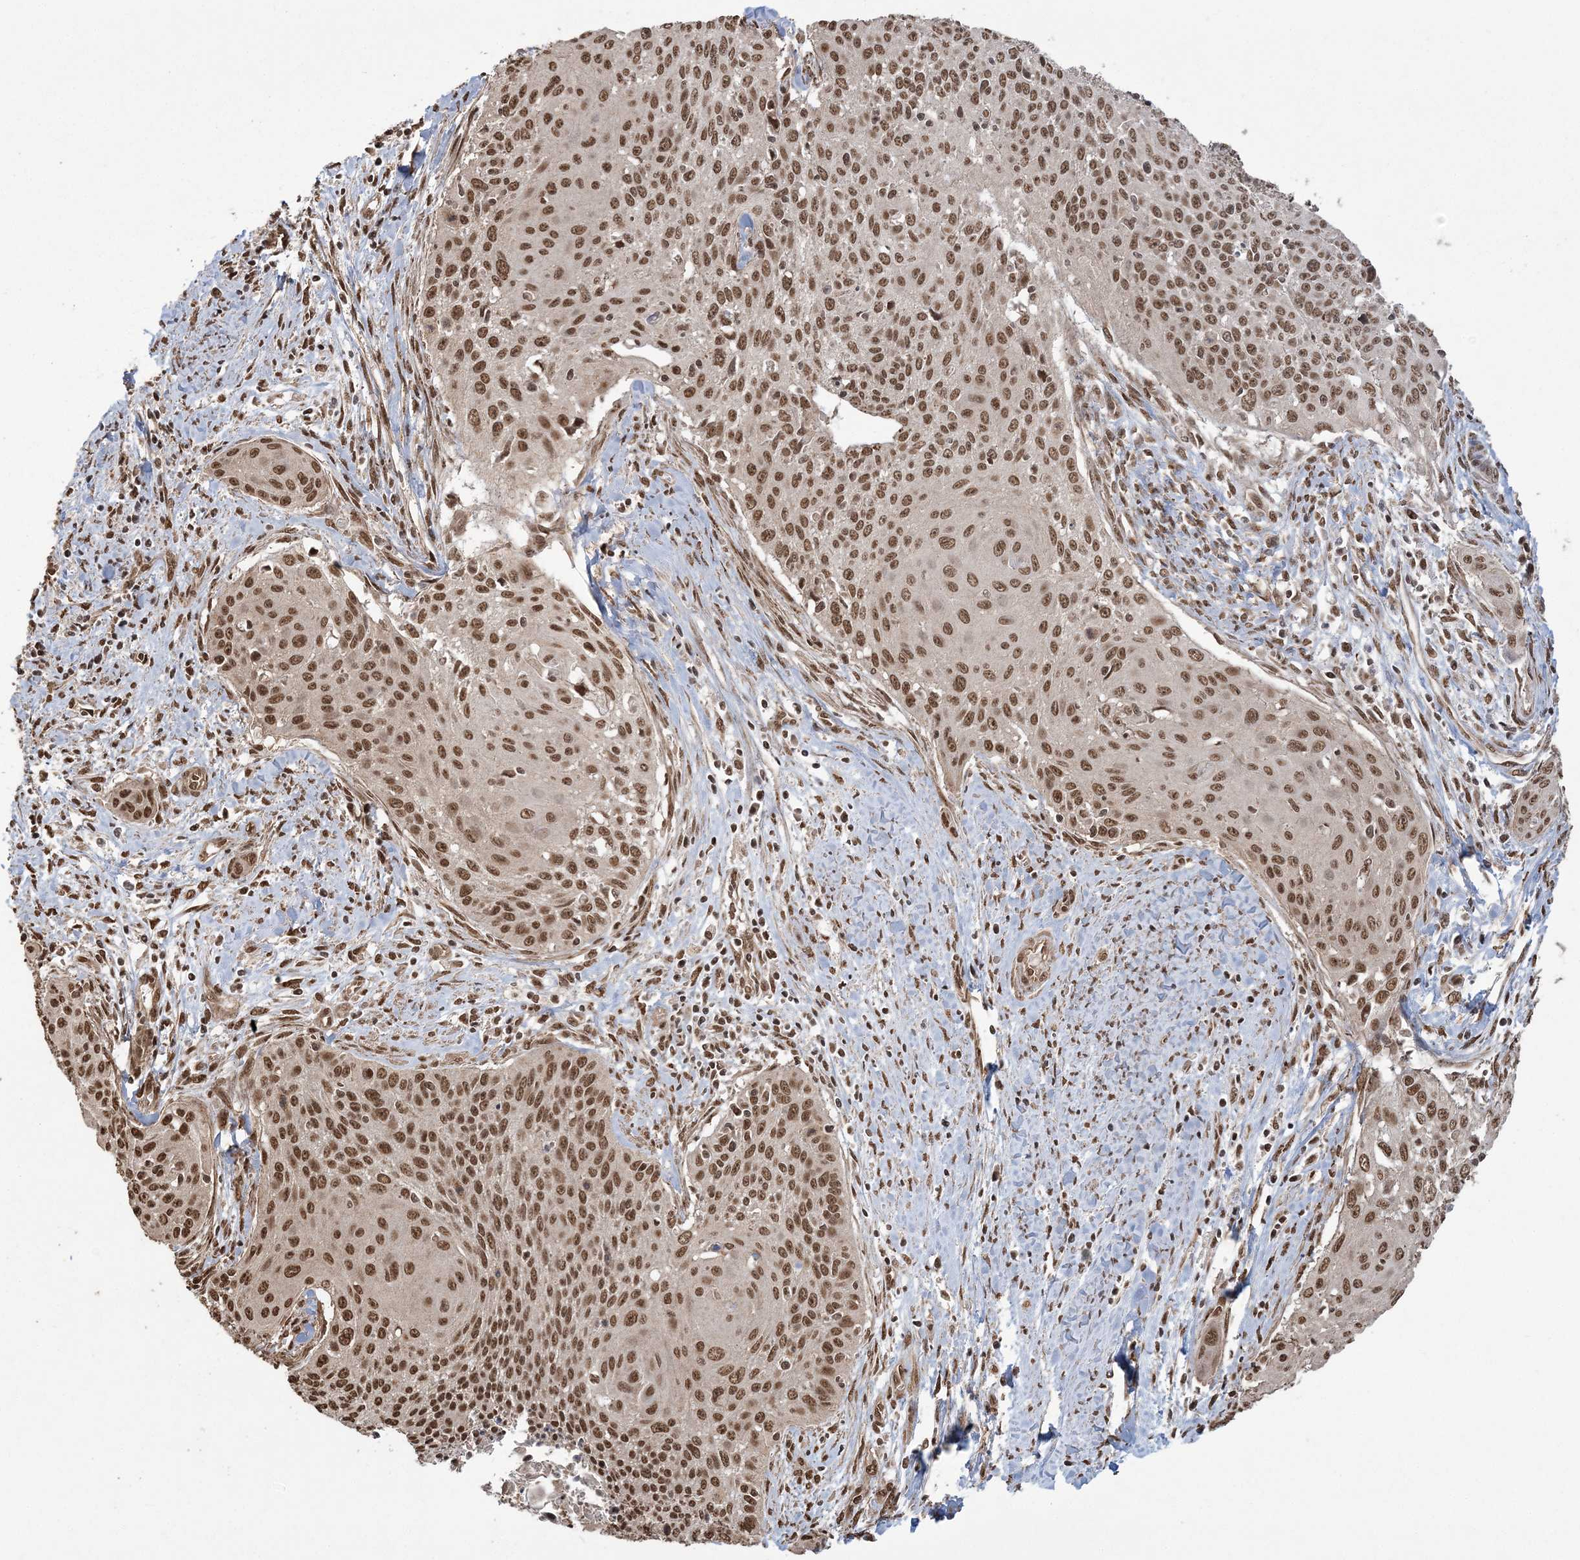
{"staining": {"intensity": "strong", "quantity": ">75%", "location": "nuclear"}, "tissue": "cervical cancer", "cell_type": "Tumor cells", "image_type": "cancer", "snomed": [{"axis": "morphology", "description": "Squamous cell carcinoma, NOS"}, {"axis": "topography", "description": "Cervix"}], "caption": "Brown immunohistochemical staining in human cervical cancer (squamous cell carcinoma) shows strong nuclear expression in approximately >75% of tumor cells.", "gene": "ZNF839", "patient": {"sex": "female", "age": 55}}